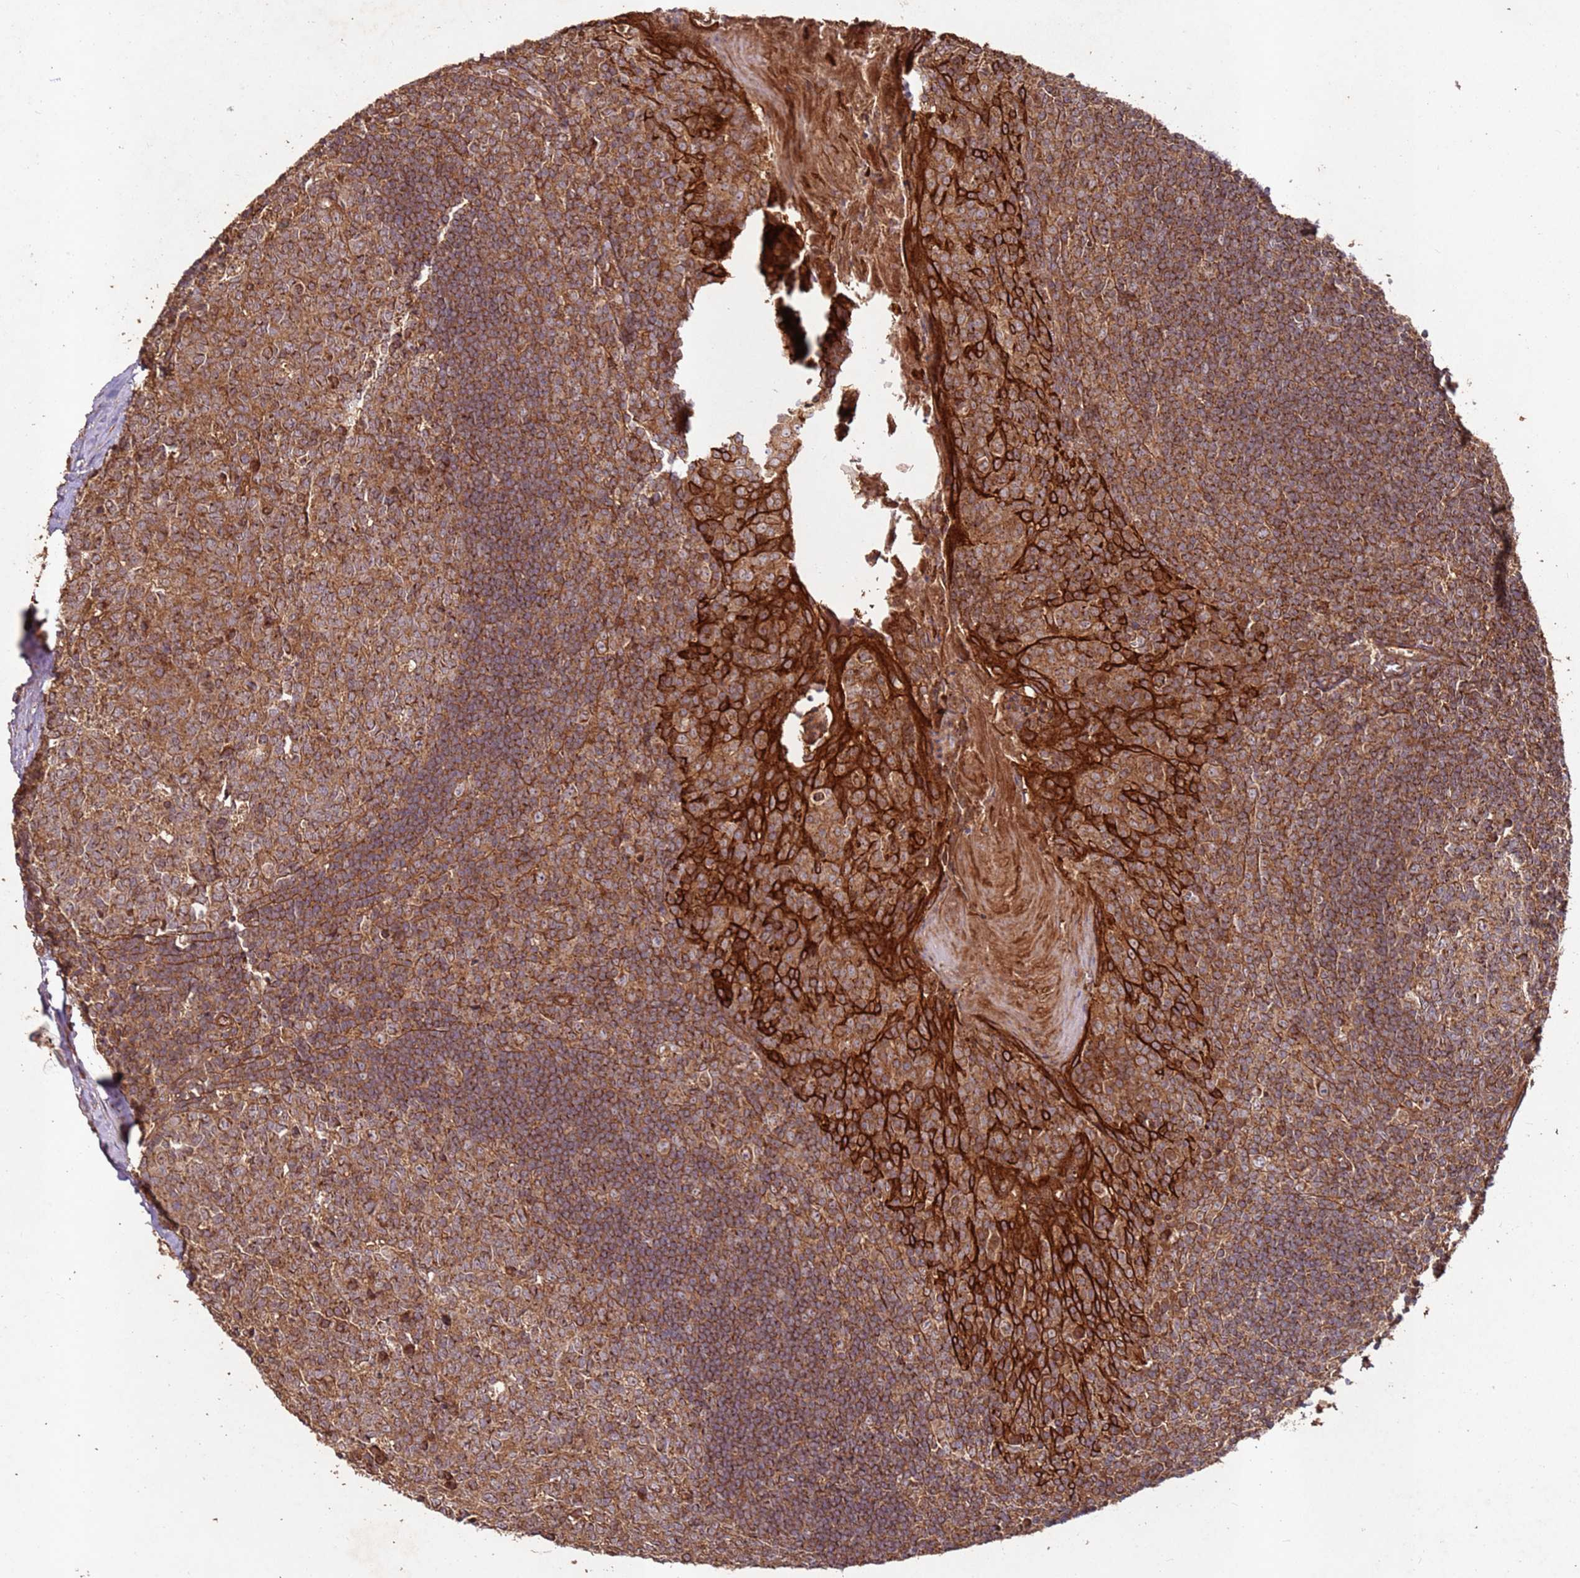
{"staining": {"intensity": "moderate", "quantity": ">75%", "location": "cytoplasmic/membranous"}, "tissue": "tonsil", "cell_type": "Germinal center cells", "image_type": "normal", "snomed": [{"axis": "morphology", "description": "Normal tissue, NOS"}, {"axis": "topography", "description": "Tonsil"}], "caption": "A high-resolution micrograph shows immunohistochemistry staining of unremarkable tonsil, which demonstrates moderate cytoplasmic/membranous staining in about >75% of germinal center cells. The protein of interest is shown in brown color, while the nuclei are stained blue.", "gene": "FAM186A", "patient": {"sex": "male", "age": 27}}